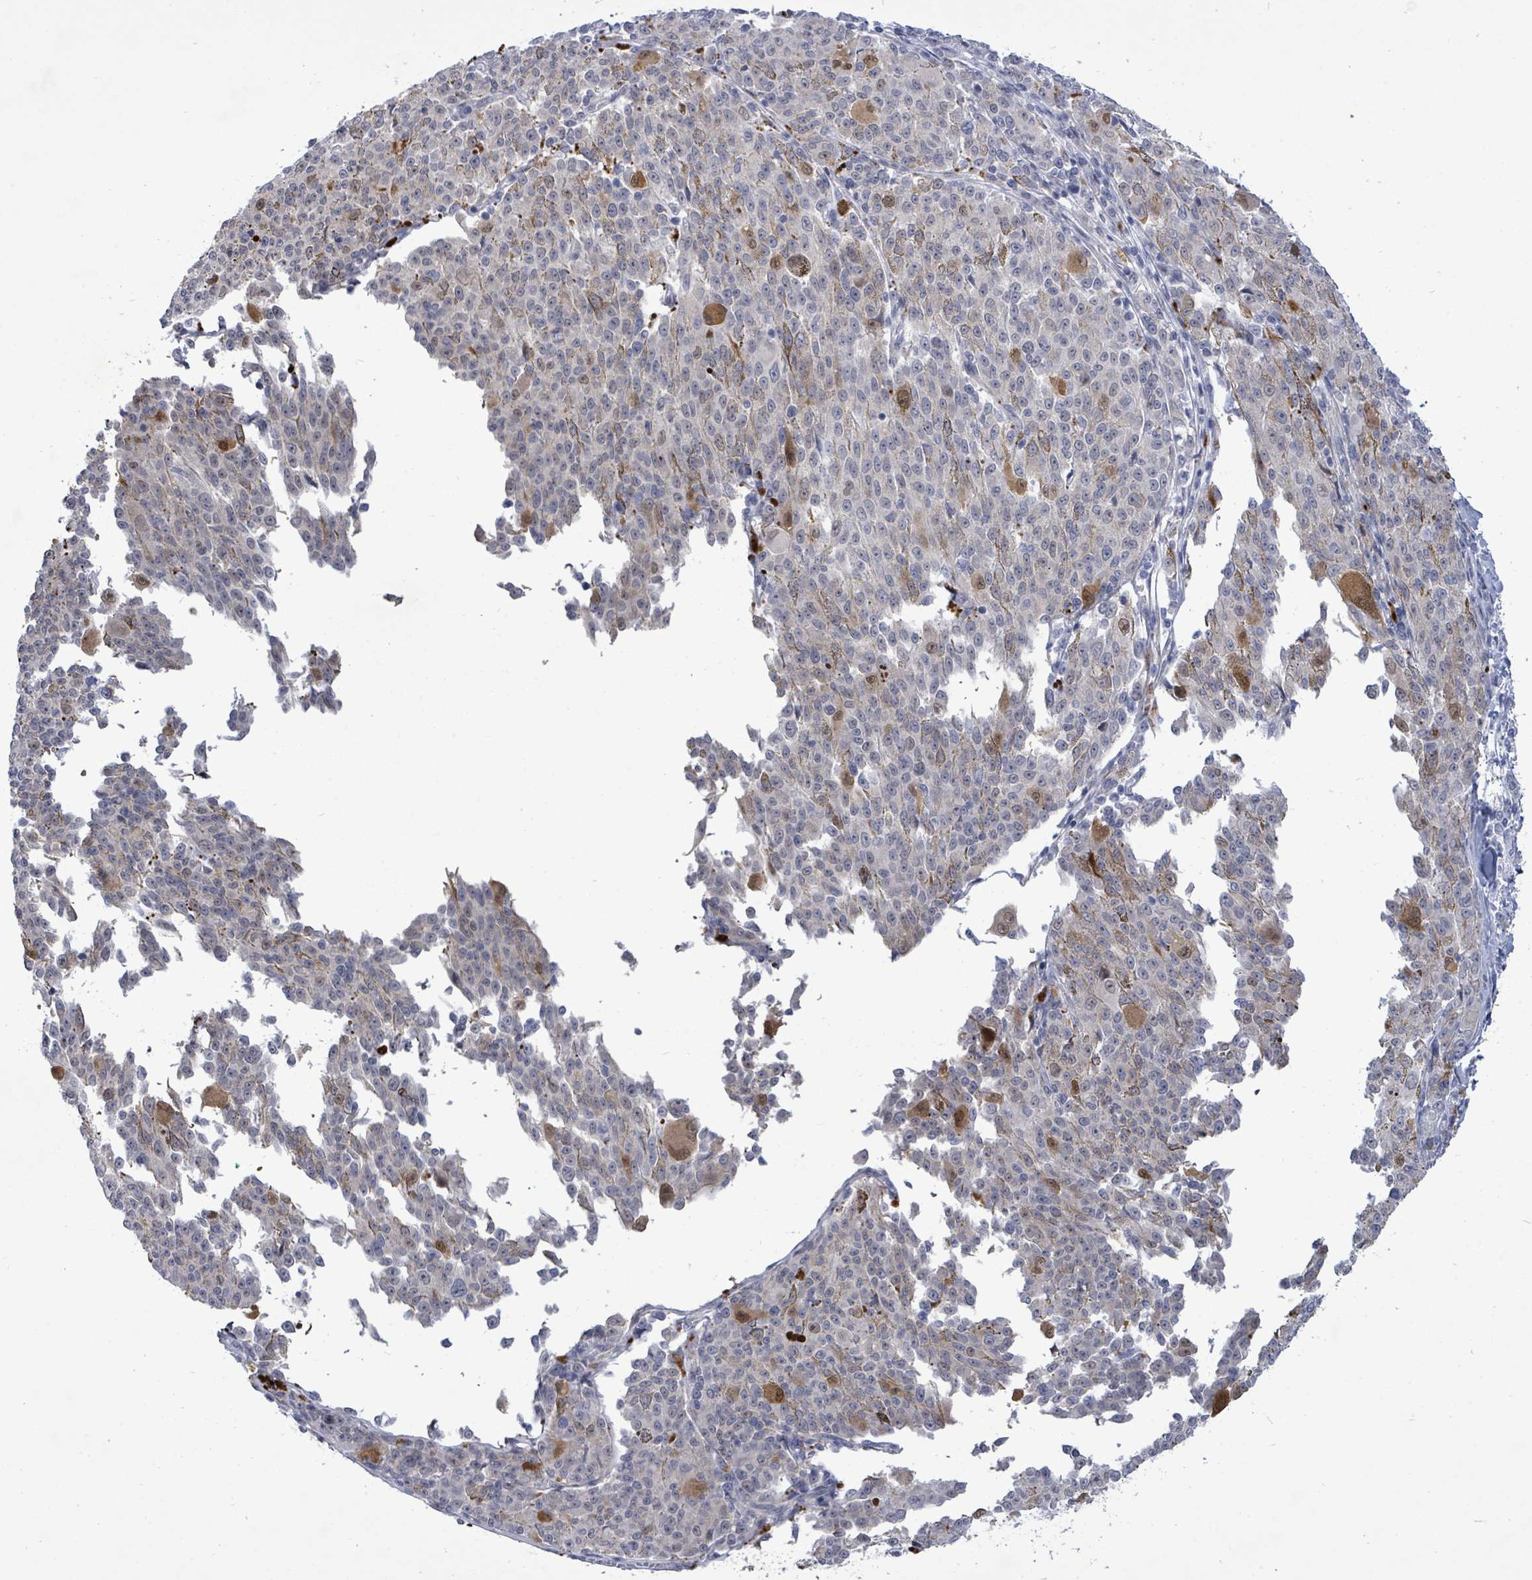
{"staining": {"intensity": "moderate", "quantity": "<25%", "location": "cytoplasmic/membranous"}, "tissue": "melanoma", "cell_type": "Tumor cells", "image_type": "cancer", "snomed": [{"axis": "morphology", "description": "Malignant melanoma, NOS"}, {"axis": "topography", "description": "Skin"}], "caption": "Tumor cells display low levels of moderate cytoplasmic/membranous expression in approximately <25% of cells in human malignant melanoma.", "gene": "CT45A5", "patient": {"sex": "female", "age": 52}}